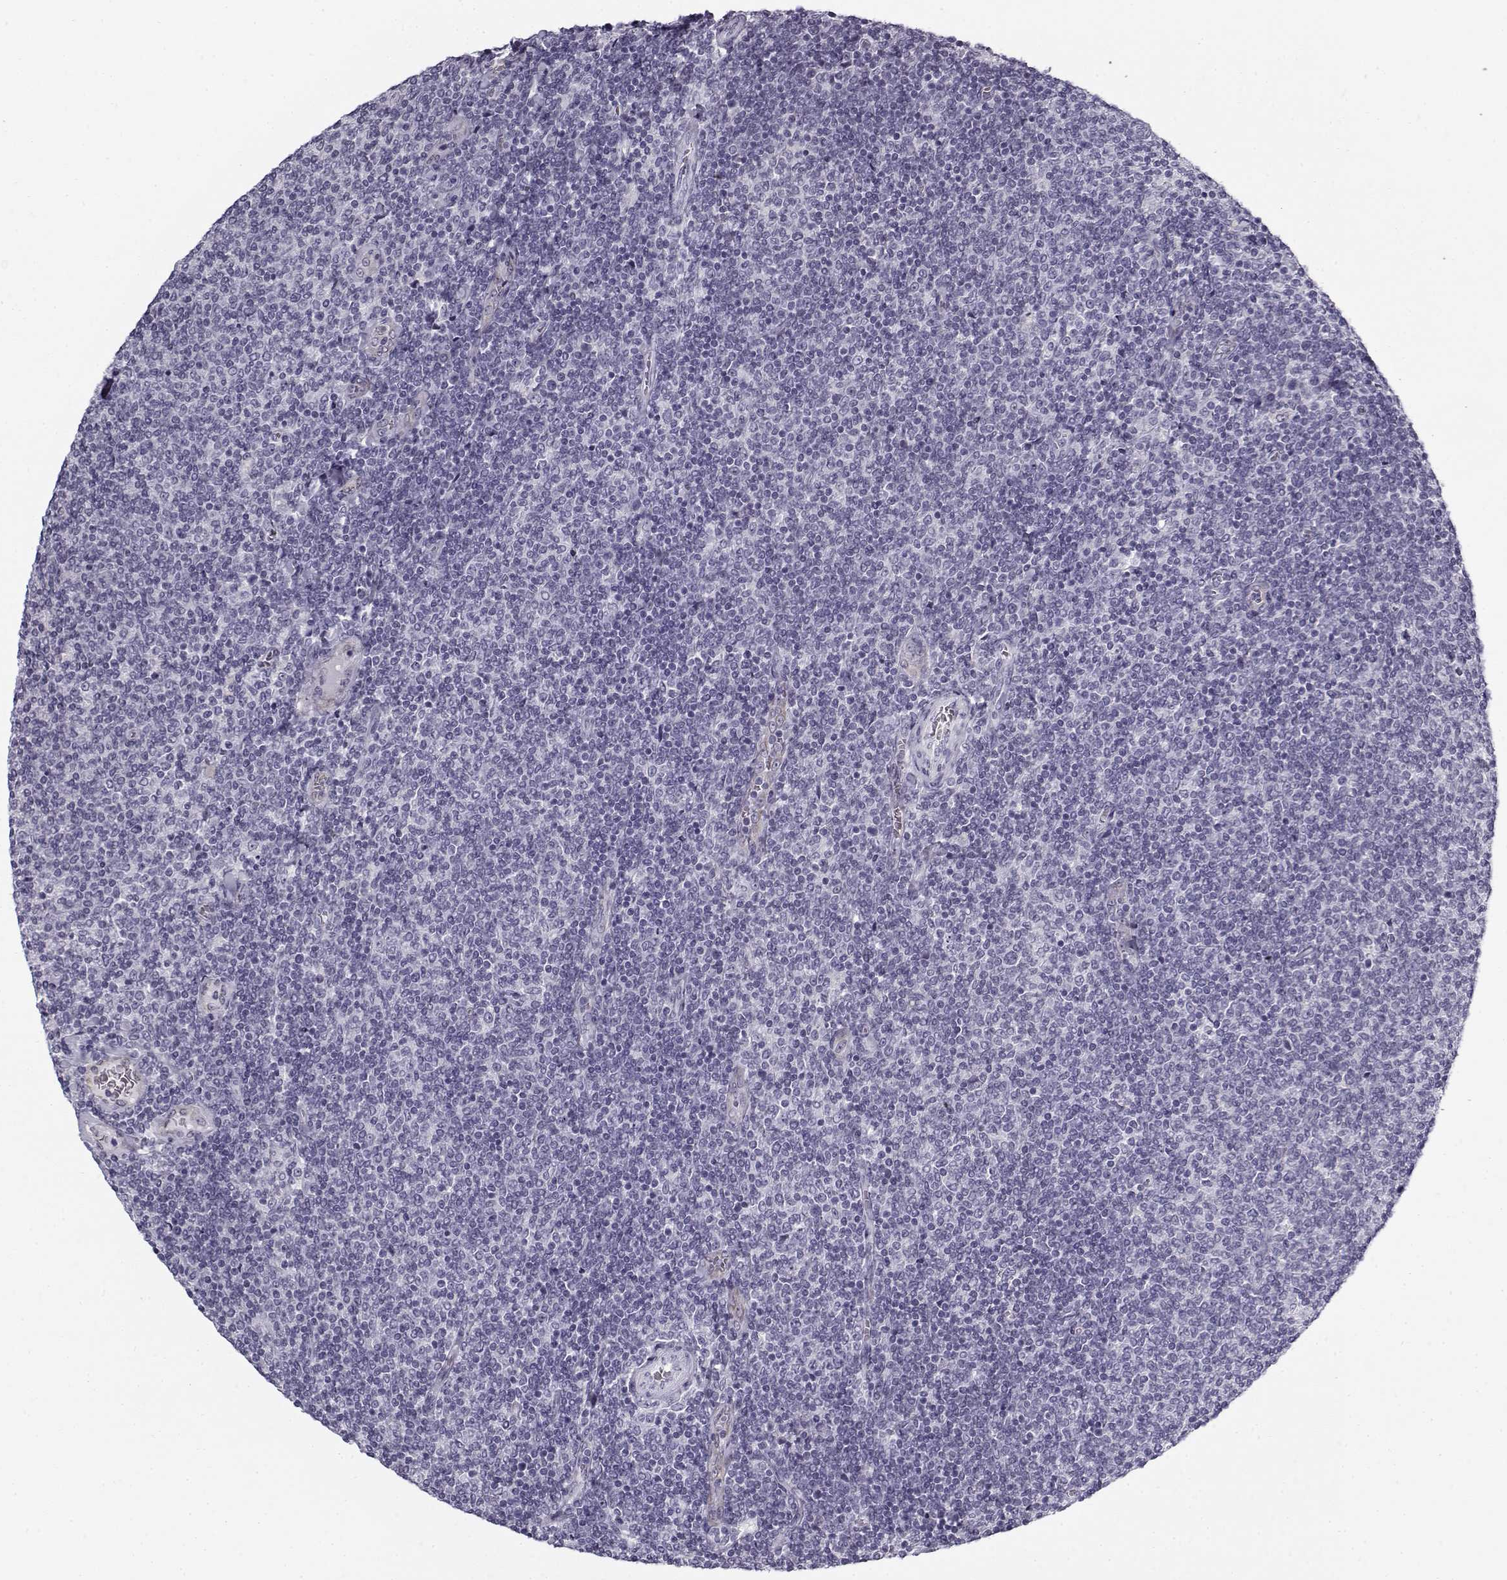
{"staining": {"intensity": "negative", "quantity": "none", "location": "none"}, "tissue": "lymphoma", "cell_type": "Tumor cells", "image_type": "cancer", "snomed": [{"axis": "morphology", "description": "Malignant lymphoma, non-Hodgkin's type, Low grade"}, {"axis": "topography", "description": "Lymph node"}], "caption": "The histopathology image shows no significant staining in tumor cells of low-grade malignant lymphoma, non-Hodgkin's type. (Brightfield microscopy of DAB (3,3'-diaminobenzidine) IHC at high magnification).", "gene": "SNCA", "patient": {"sex": "male", "age": 52}}